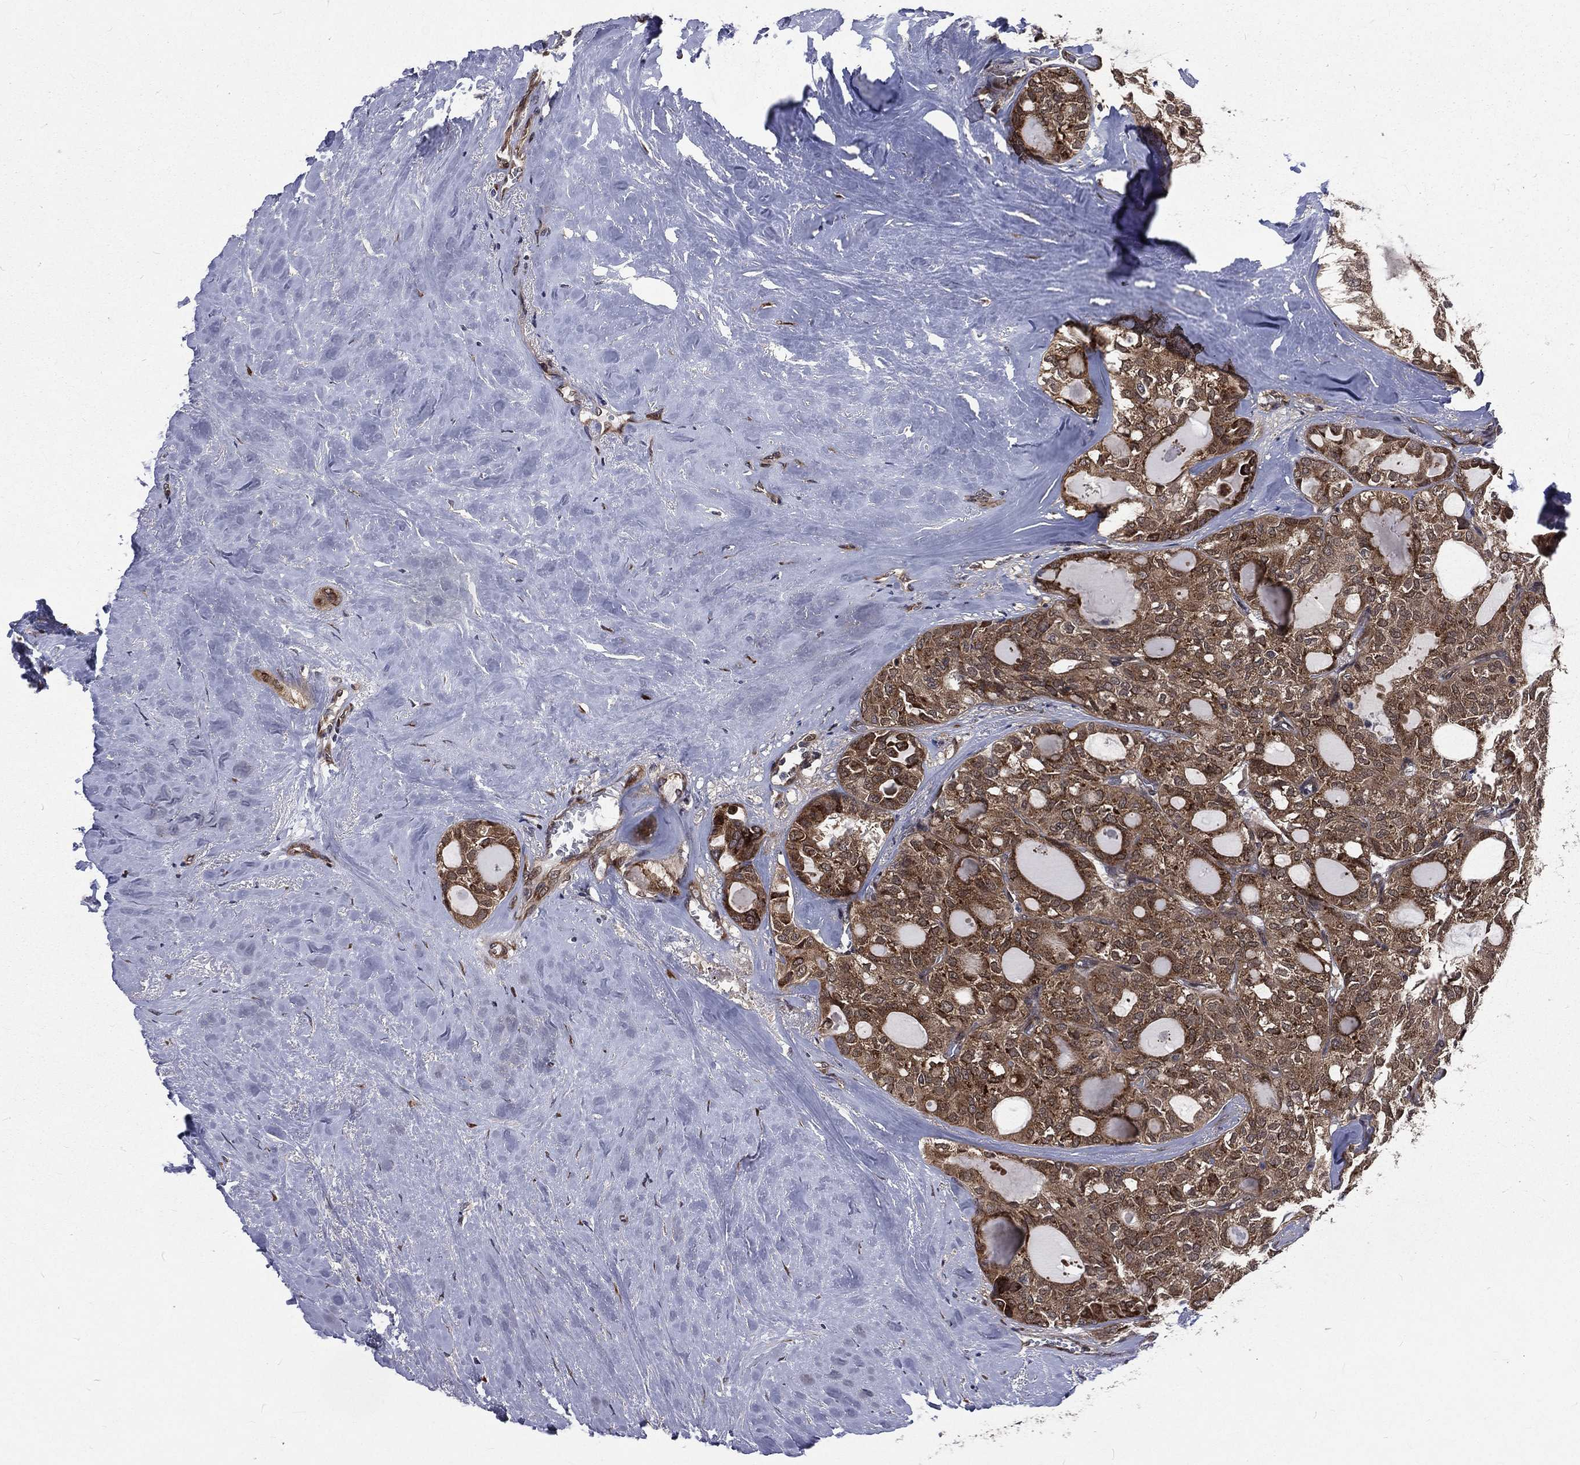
{"staining": {"intensity": "moderate", "quantity": ">75%", "location": "cytoplasmic/membranous"}, "tissue": "thyroid cancer", "cell_type": "Tumor cells", "image_type": "cancer", "snomed": [{"axis": "morphology", "description": "Follicular adenoma carcinoma, NOS"}, {"axis": "topography", "description": "Thyroid gland"}], "caption": "Approximately >75% of tumor cells in human thyroid follicular adenoma carcinoma show moderate cytoplasmic/membranous protein expression as visualized by brown immunohistochemical staining.", "gene": "ARL3", "patient": {"sex": "male", "age": 75}}